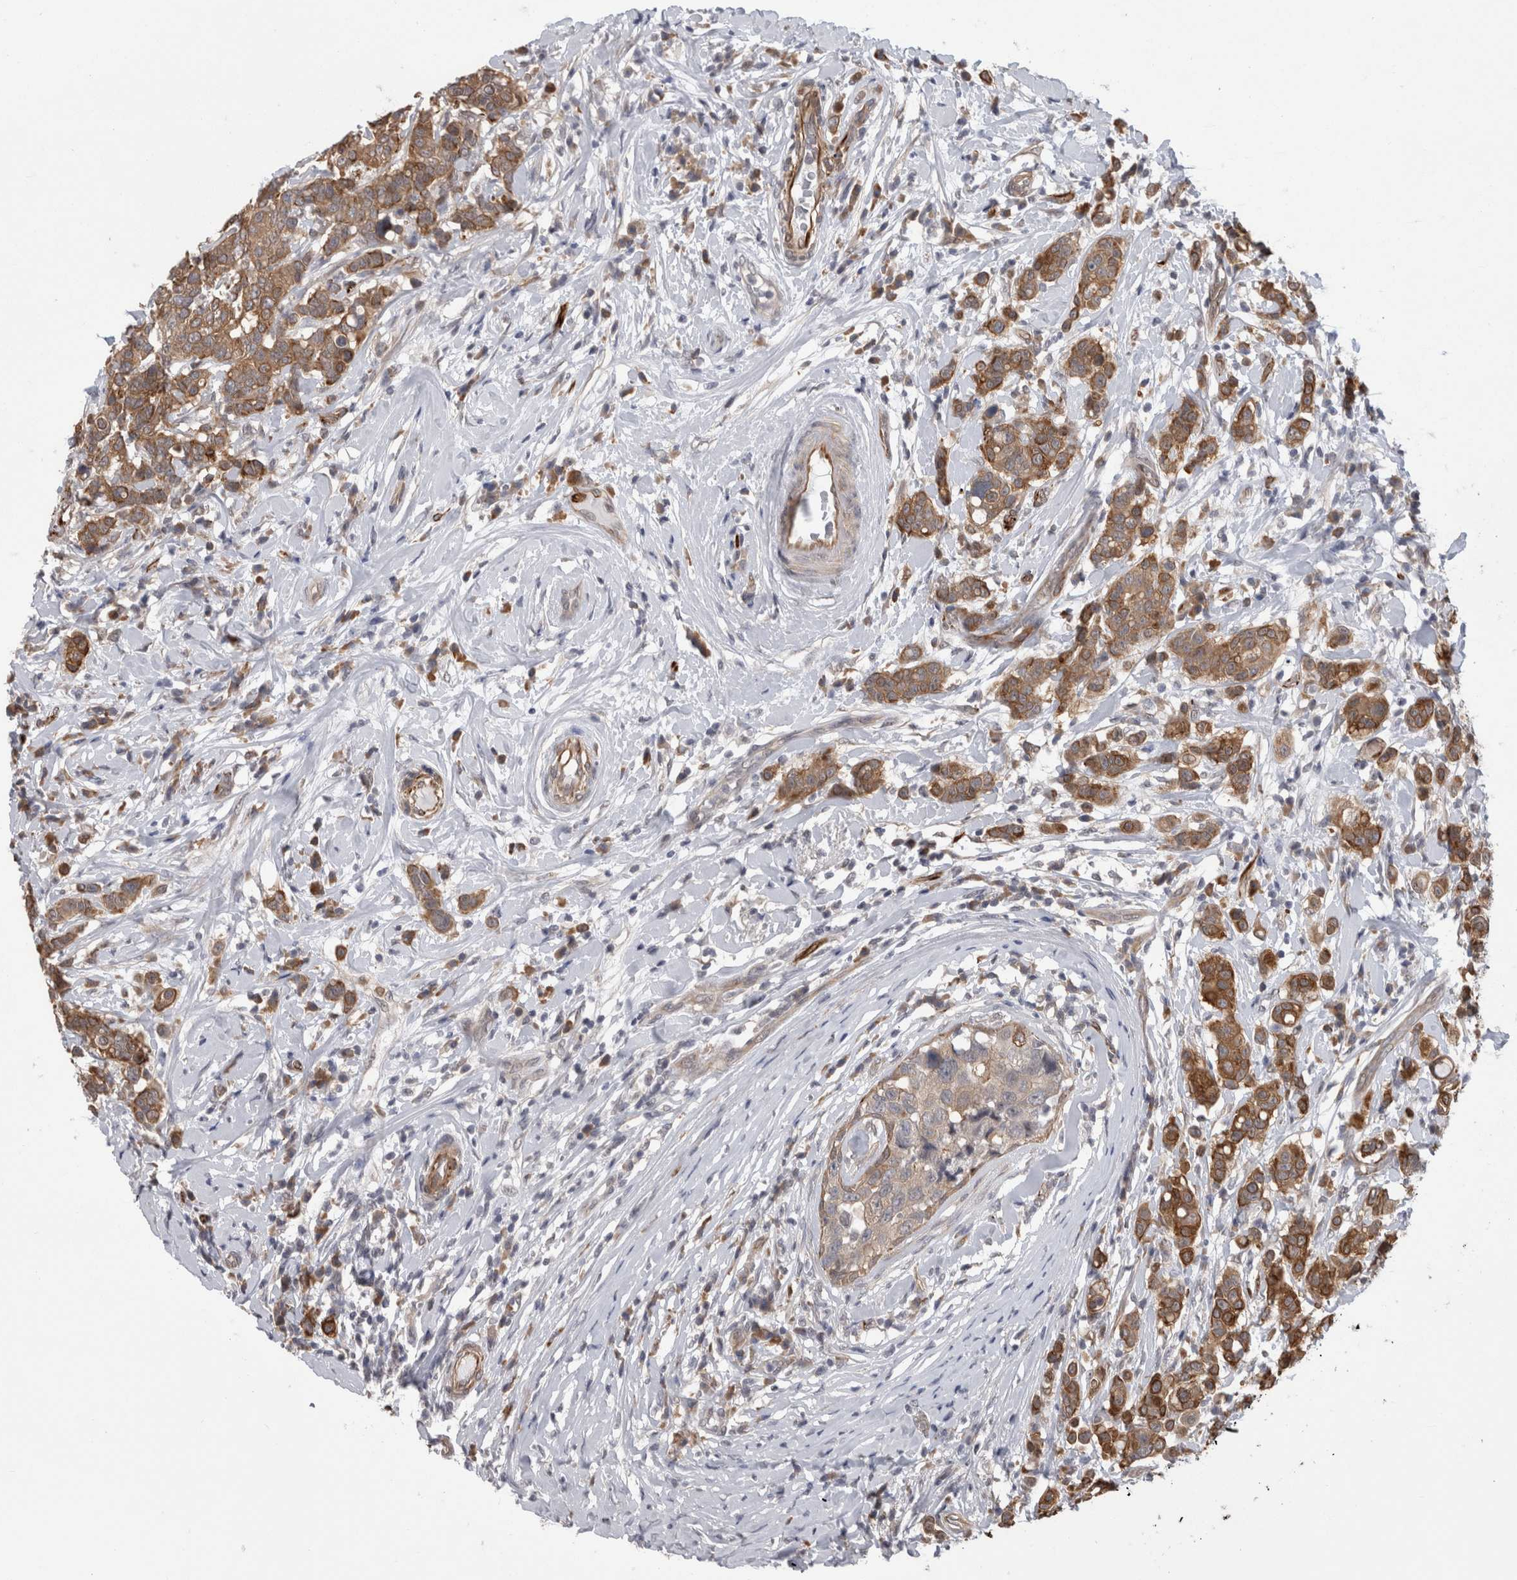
{"staining": {"intensity": "moderate", "quantity": ">75%", "location": "cytoplasmic/membranous"}, "tissue": "breast cancer", "cell_type": "Tumor cells", "image_type": "cancer", "snomed": [{"axis": "morphology", "description": "Duct carcinoma"}, {"axis": "topography", "description": "Breast"}], "caption": "Brown immunohistochemical staining in human breast invasive ductal carcinoma displays moderate cytoplasmic/membranous staining in approximately >75% of tumor cells. (DAB (3,3'-diaminobenzidine) IHC with brightfield microscopy, high magnification).", "gene": "FAM83H", "patient": {"sex": "female", "age": 27}}